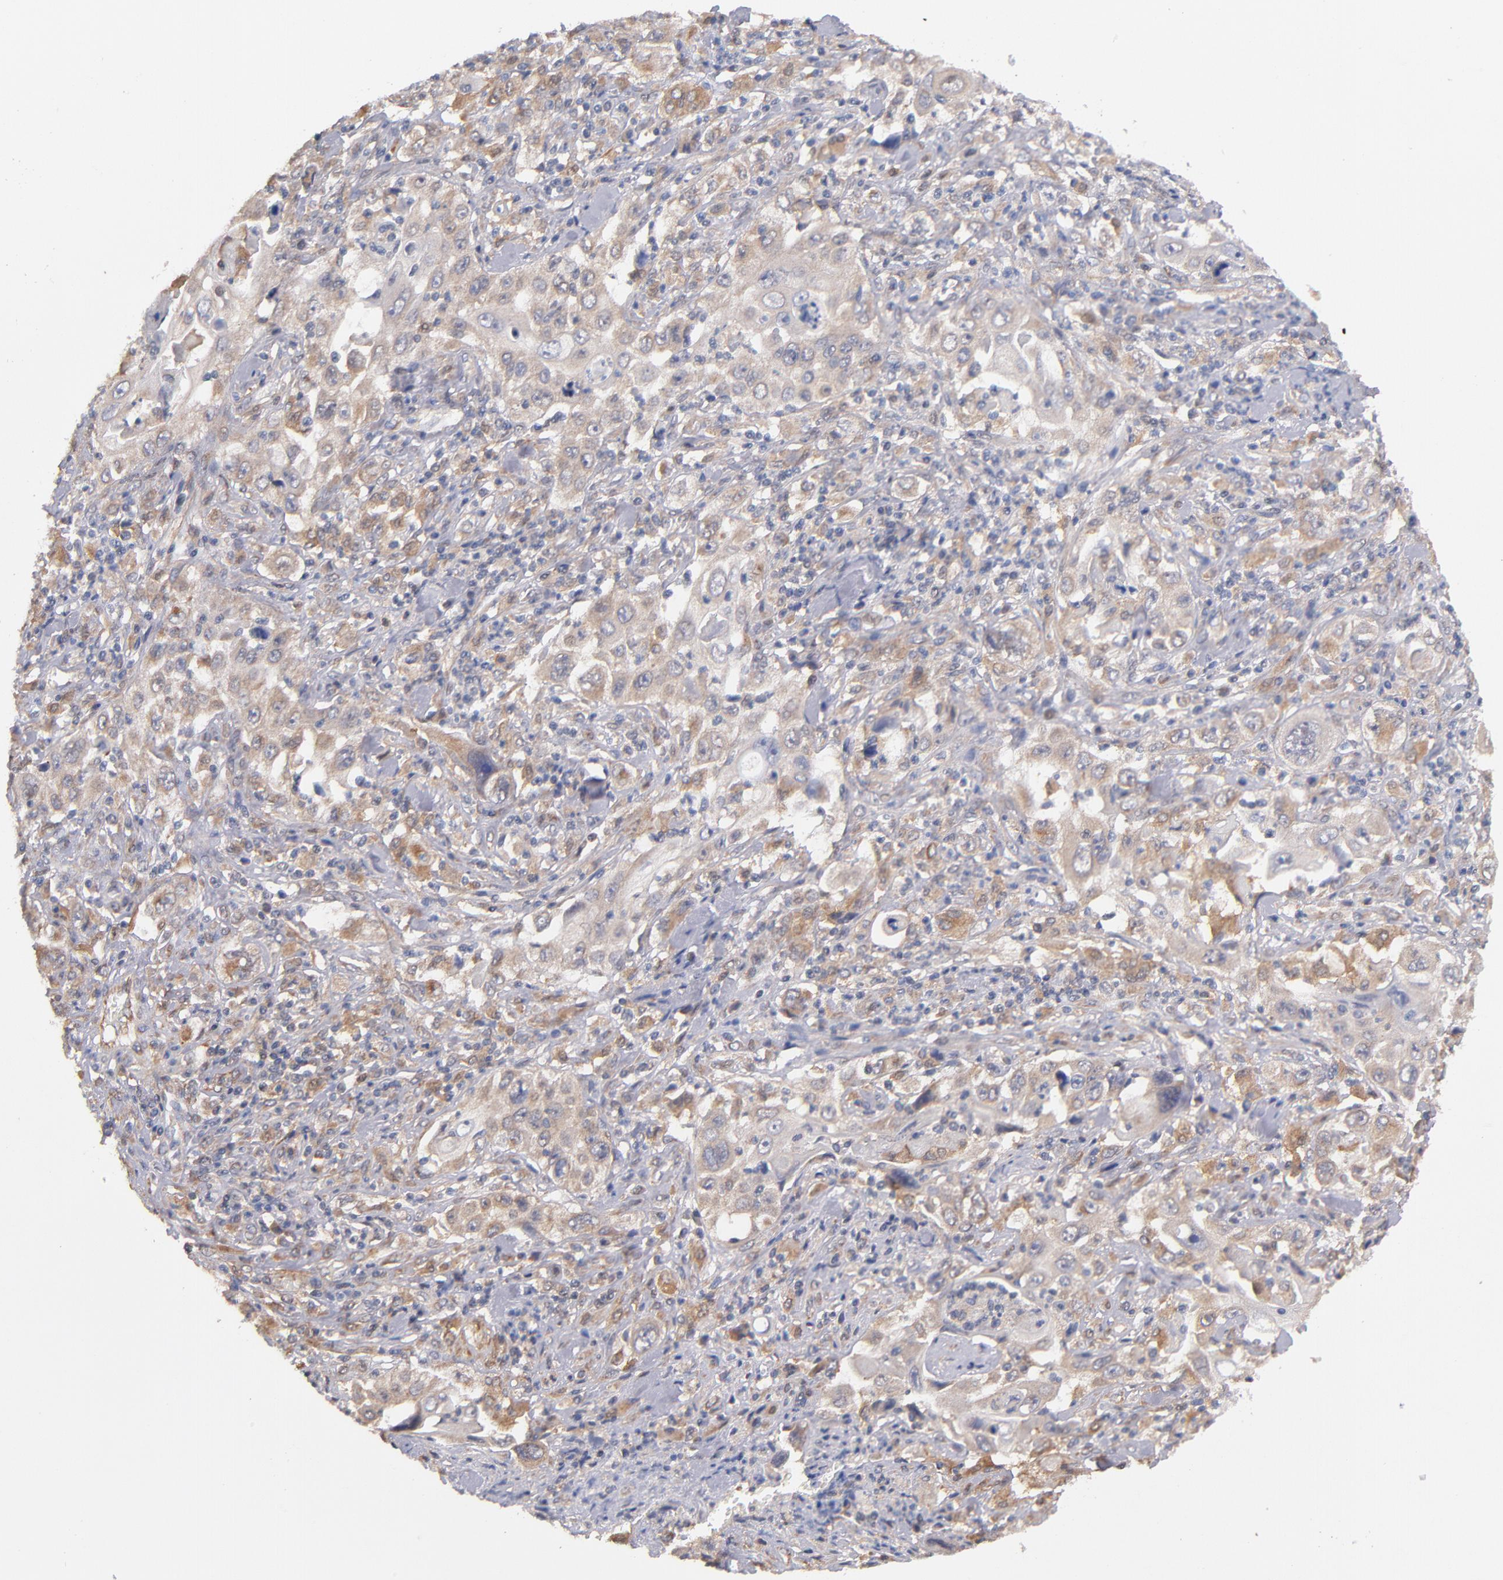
{"staining": {"intensity": "moderate", "quantity": ">75%", "location": "cytoplasmic/membranous"}, "tissue": "pancreatic cancer", "cell_type": "Tumor cells", "image_type": "cancer", "snomed": [{"axis": "morphology", "description": "Adenocarcinoma, NOS"}, {"axis": "topography", "description": "Pancreas"}], "caption": "A high-resolution micrograph shows immunohistochemistry staining of pancreatic adenocarcinoma, which demonstrates moderate cytoplasmic/membranous expression in about >75% of tumor cells.", "gene": "GMFG", "patient": {"sex": "male", "age": 70}}